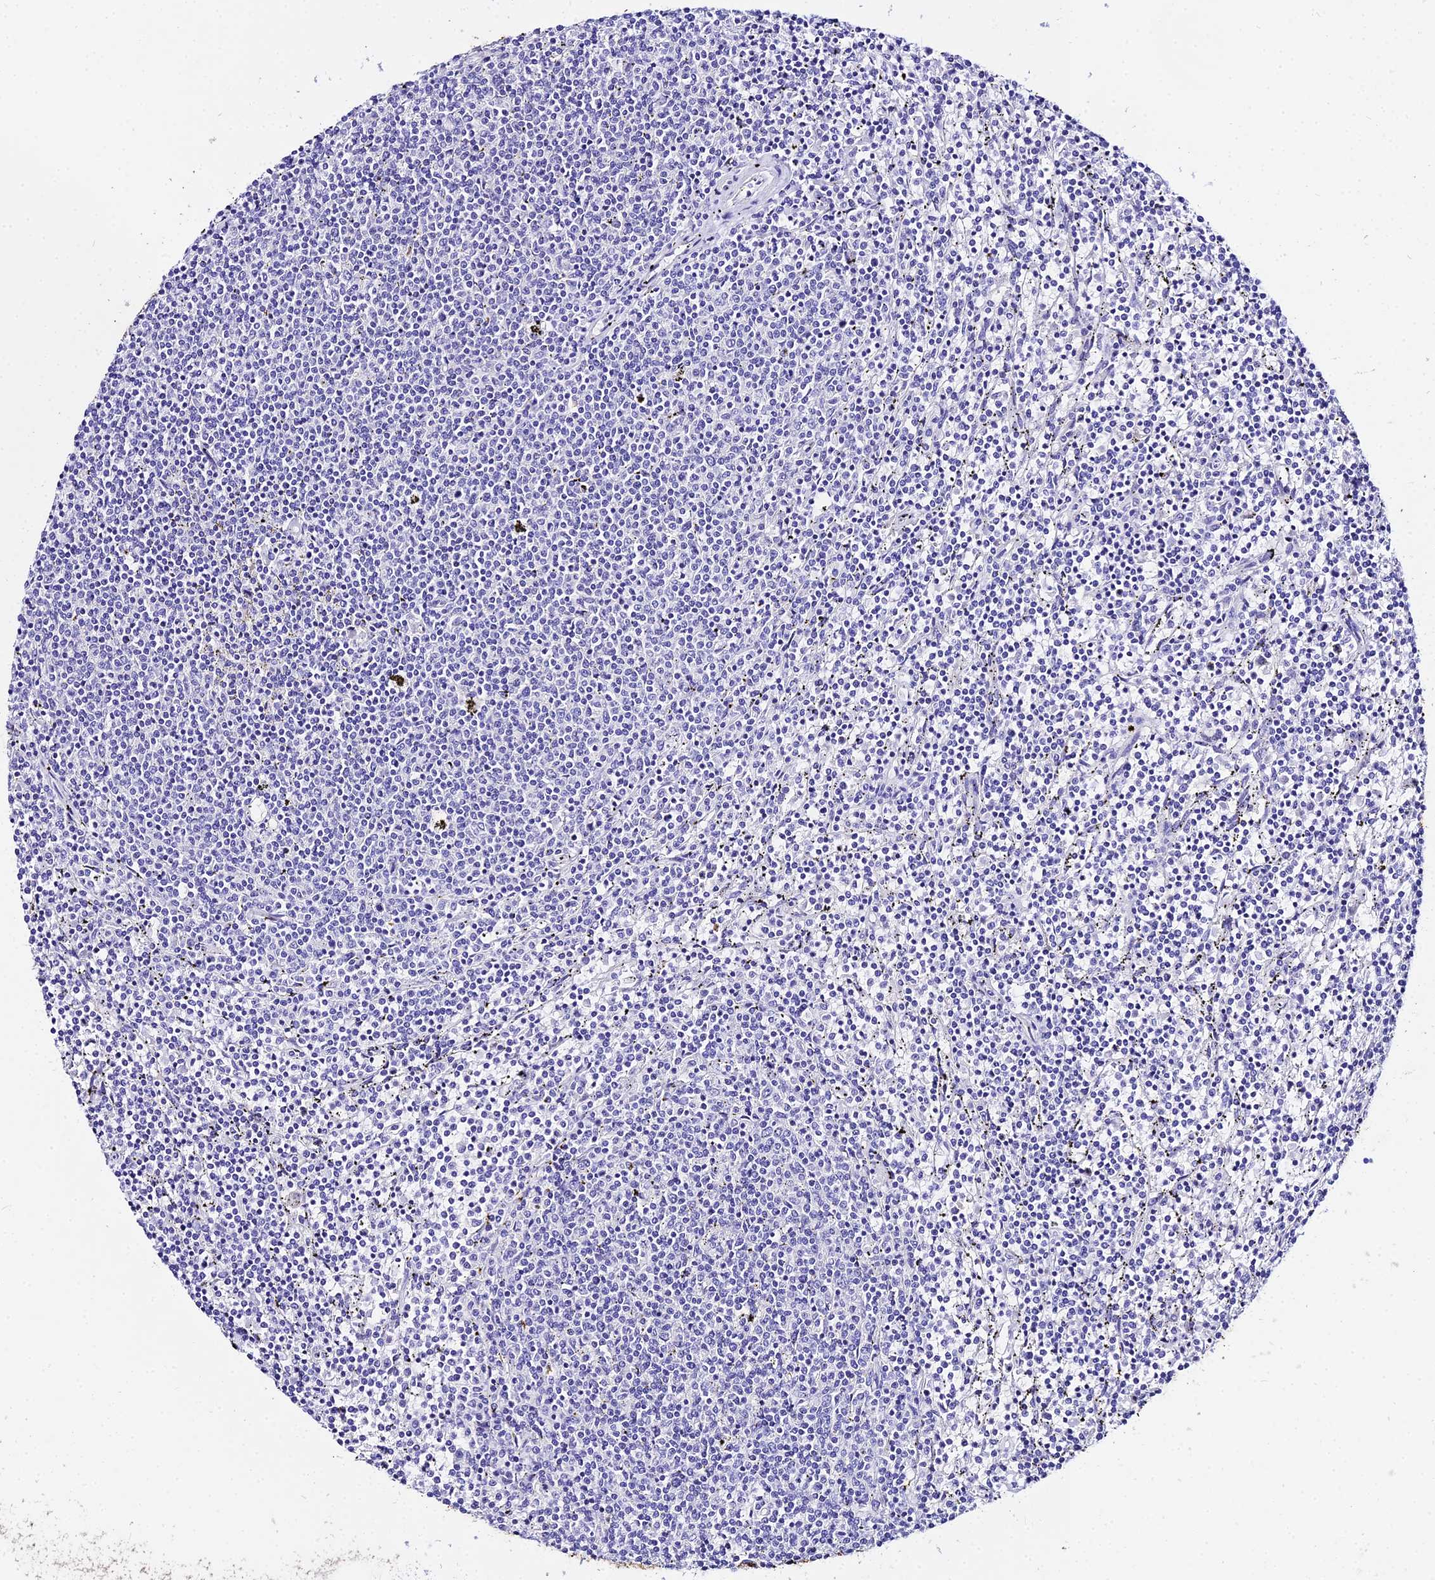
{"staining": {"intensity": "negative", "quantity": "none", "location": "none"}, "tissue": "lymphoma", "cell_type": "Tumor cells", "image_type": "cancer", "snomed": [{"axis": "morphology", "description": "Malignant lymphoma, non-Hodgkin's type, Low grade"}, {"axis": "topography", "description": "Spleen"}], "caption": "A high-resolution micrograph shows immunohistochemistry staining of malignant lymphoma, non-Hodgkin's type (low-grade), which displays no significant expression in tumor cells.", "gene": "TUBA3D", "patient": {"sex": "female", "age": 50}}